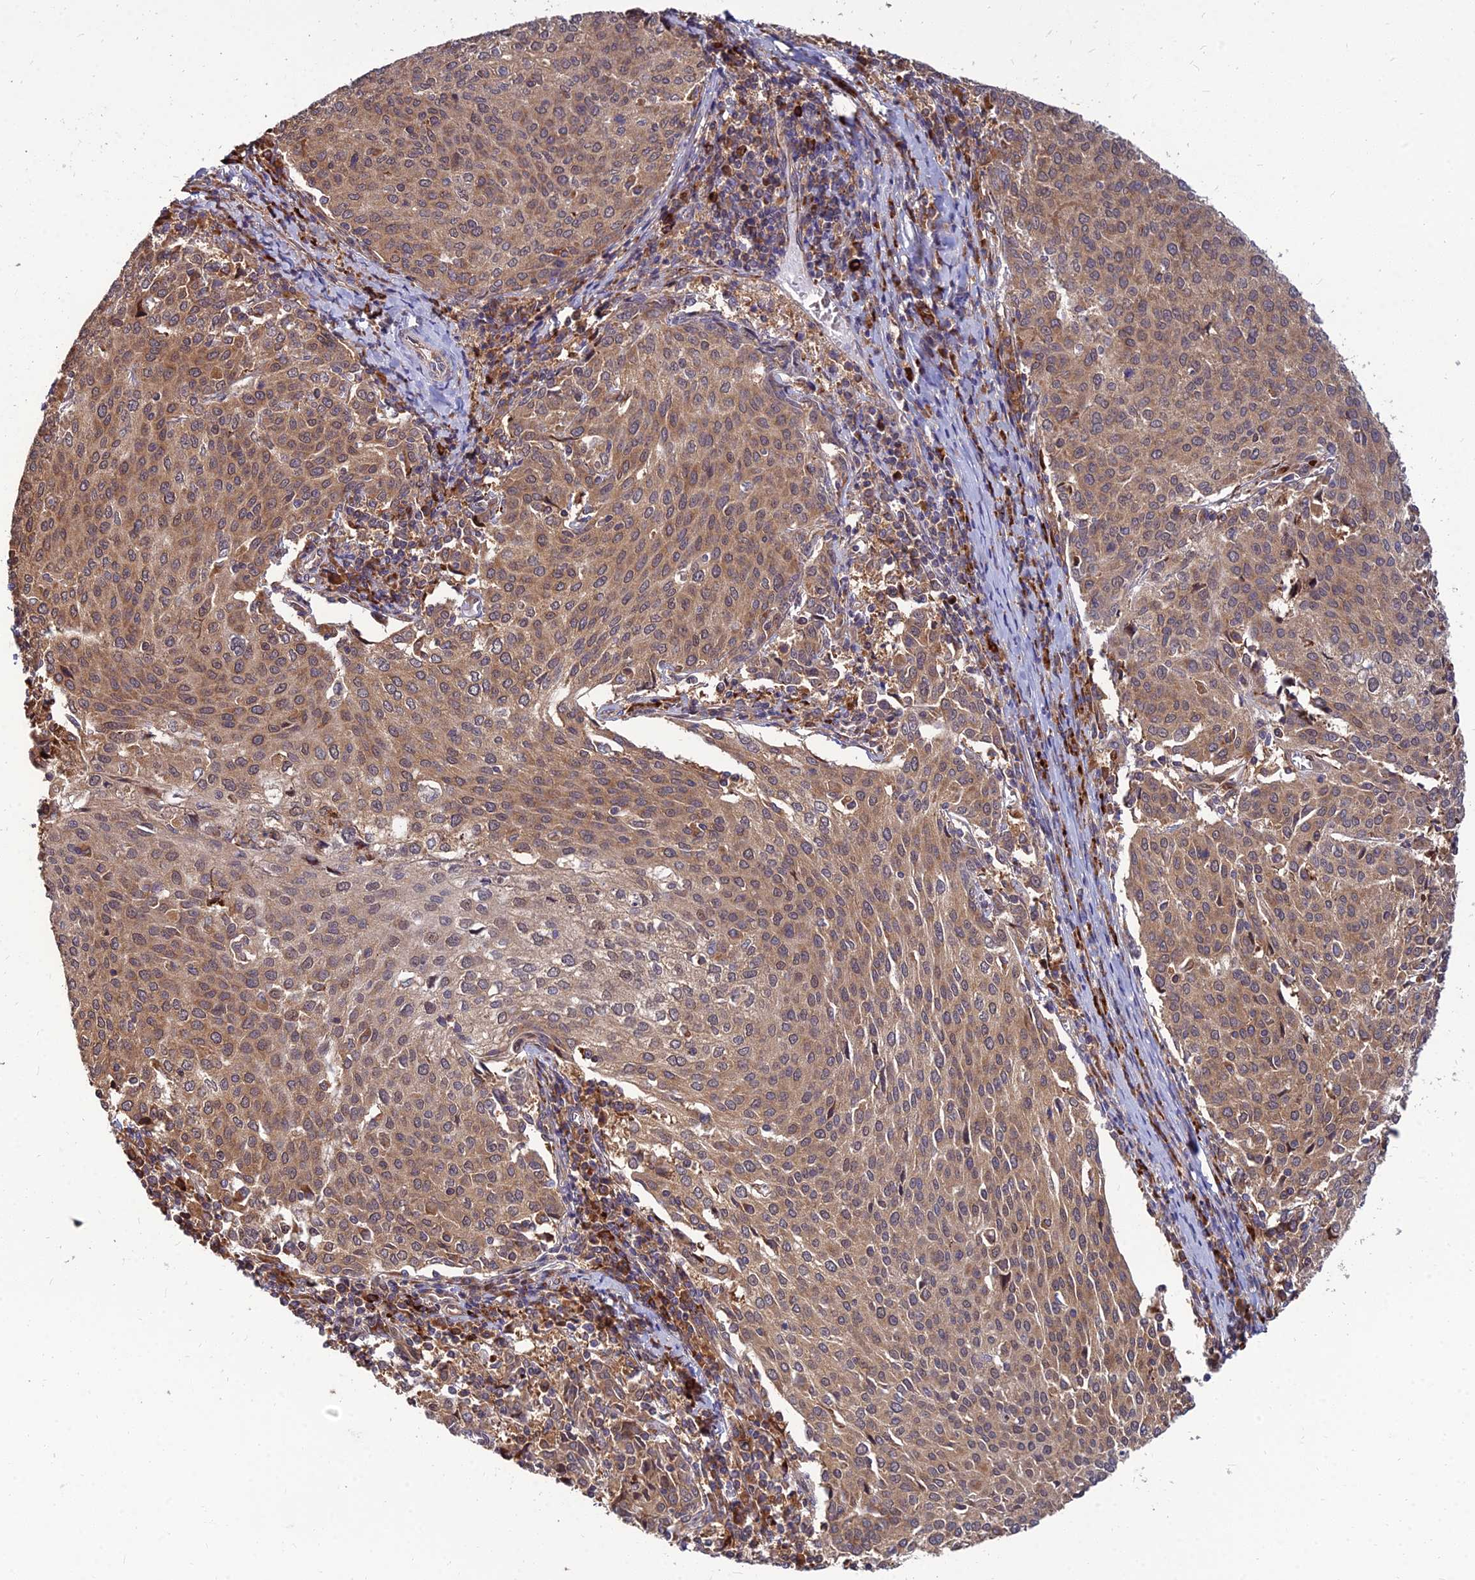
{"staining": {"intensity": "moderate", "quantity": ">75%", "location": "cytoplasmic/membranous"}, "tissue": "cervical cancer", "cell_type": "Tumor cells", "image_type": "cancer", "snomed": [{"axis": "morphology", "description": "Squamous cell carcinoma, NOS"}, {"axis": "topography", "description": "Cervix"}], "caption": "Immunohistochemistry image of neoplastic tissue: human cervical cancer stained using immunohistochemistry (IHC) demonstrates medium levels of moderate protein expression localized specifically in the cytoplasmic/membranous of tumor cells, appearing as a cytoplasmic/membranous brown color.", "gene": "CCT6B", "patient": {"sex": "female", "age": 46}}